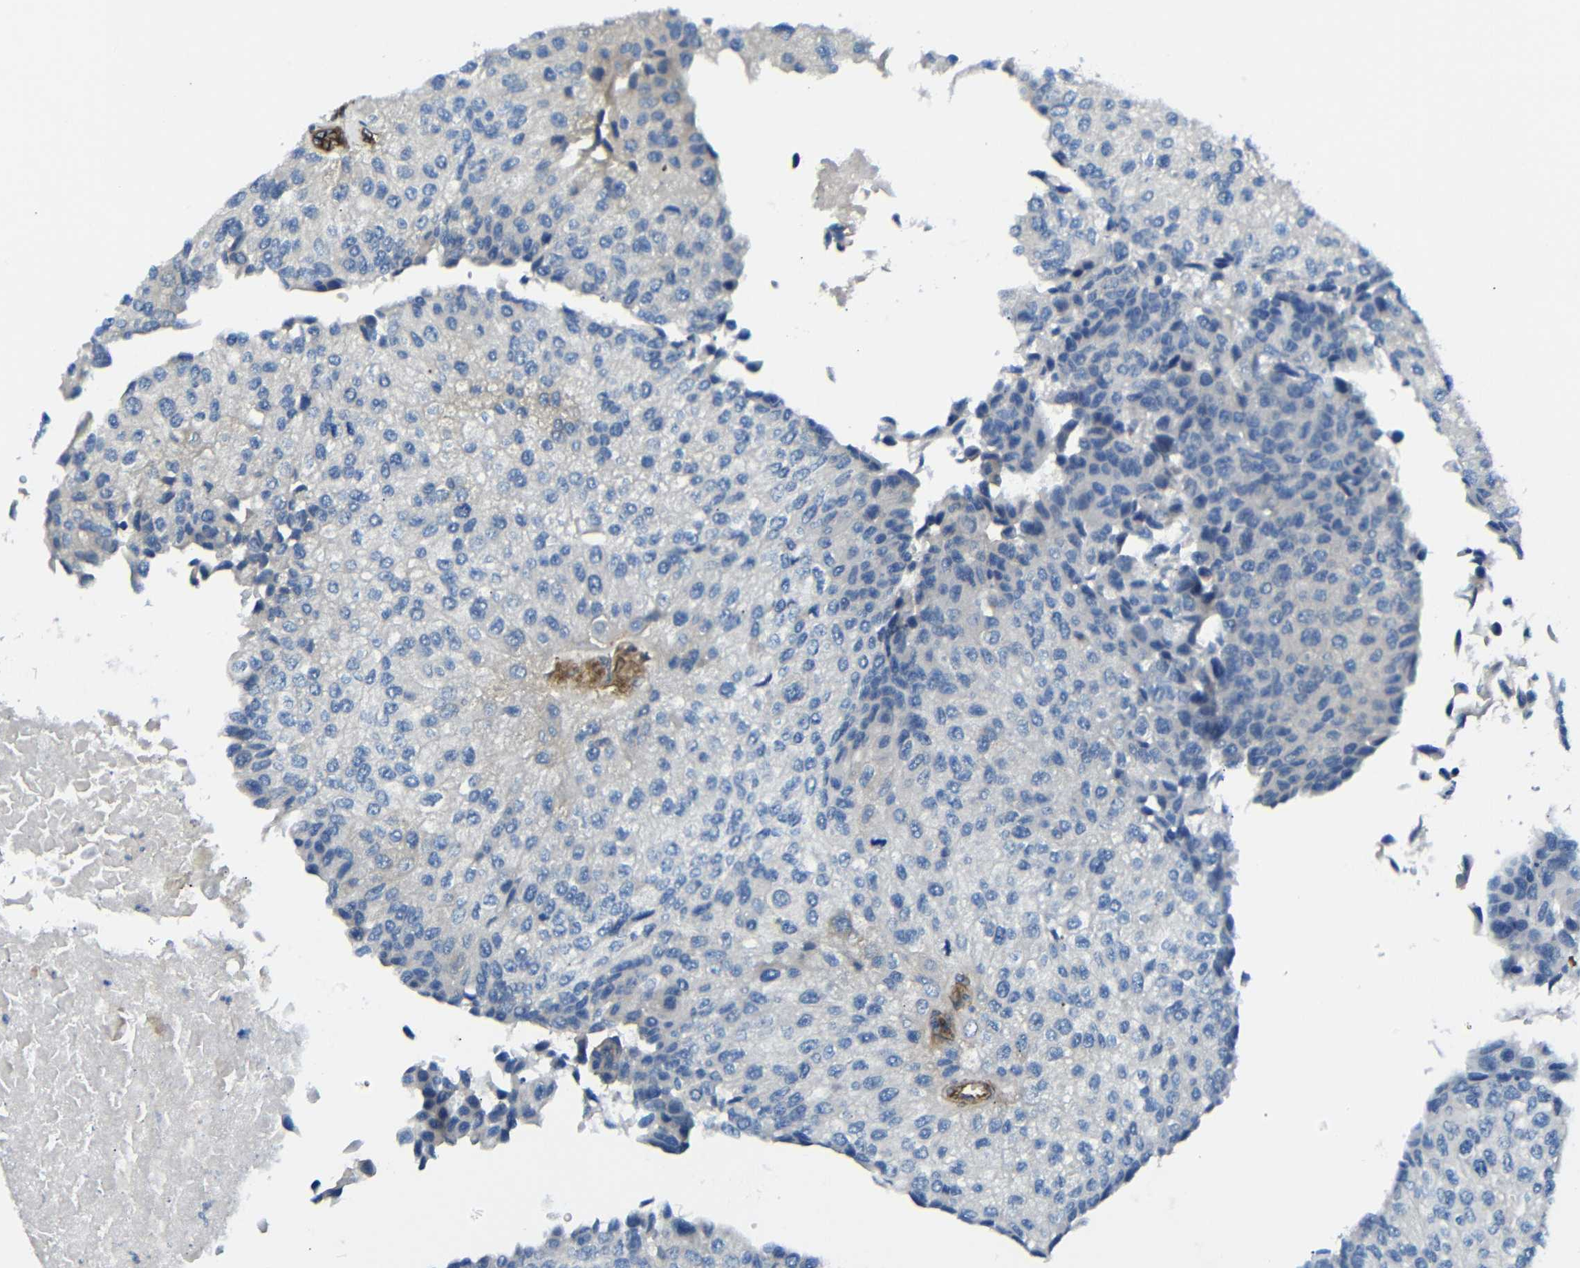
{"staining": {"intensity": "negative", "quantity": "none", "location": "none"}, "tissue": "urothelial cancer", "cell_type": "Tumor cells", "image_type": "cancer", "snomed": [{"axis": "morphology", "description": "Urothelial carcinoma, High grade"}, {"axis": "topography", "description": "Kidney"}, {"axis": "topography", "description": "Urinary bladder"}], "caption": "This is an immunohistochemistry (IHC) micrograph of urothelial cancer. There is no positivity in tumor cells.", "gene": "MYO1B", "patient": {"sex": "male", "age": 77}}